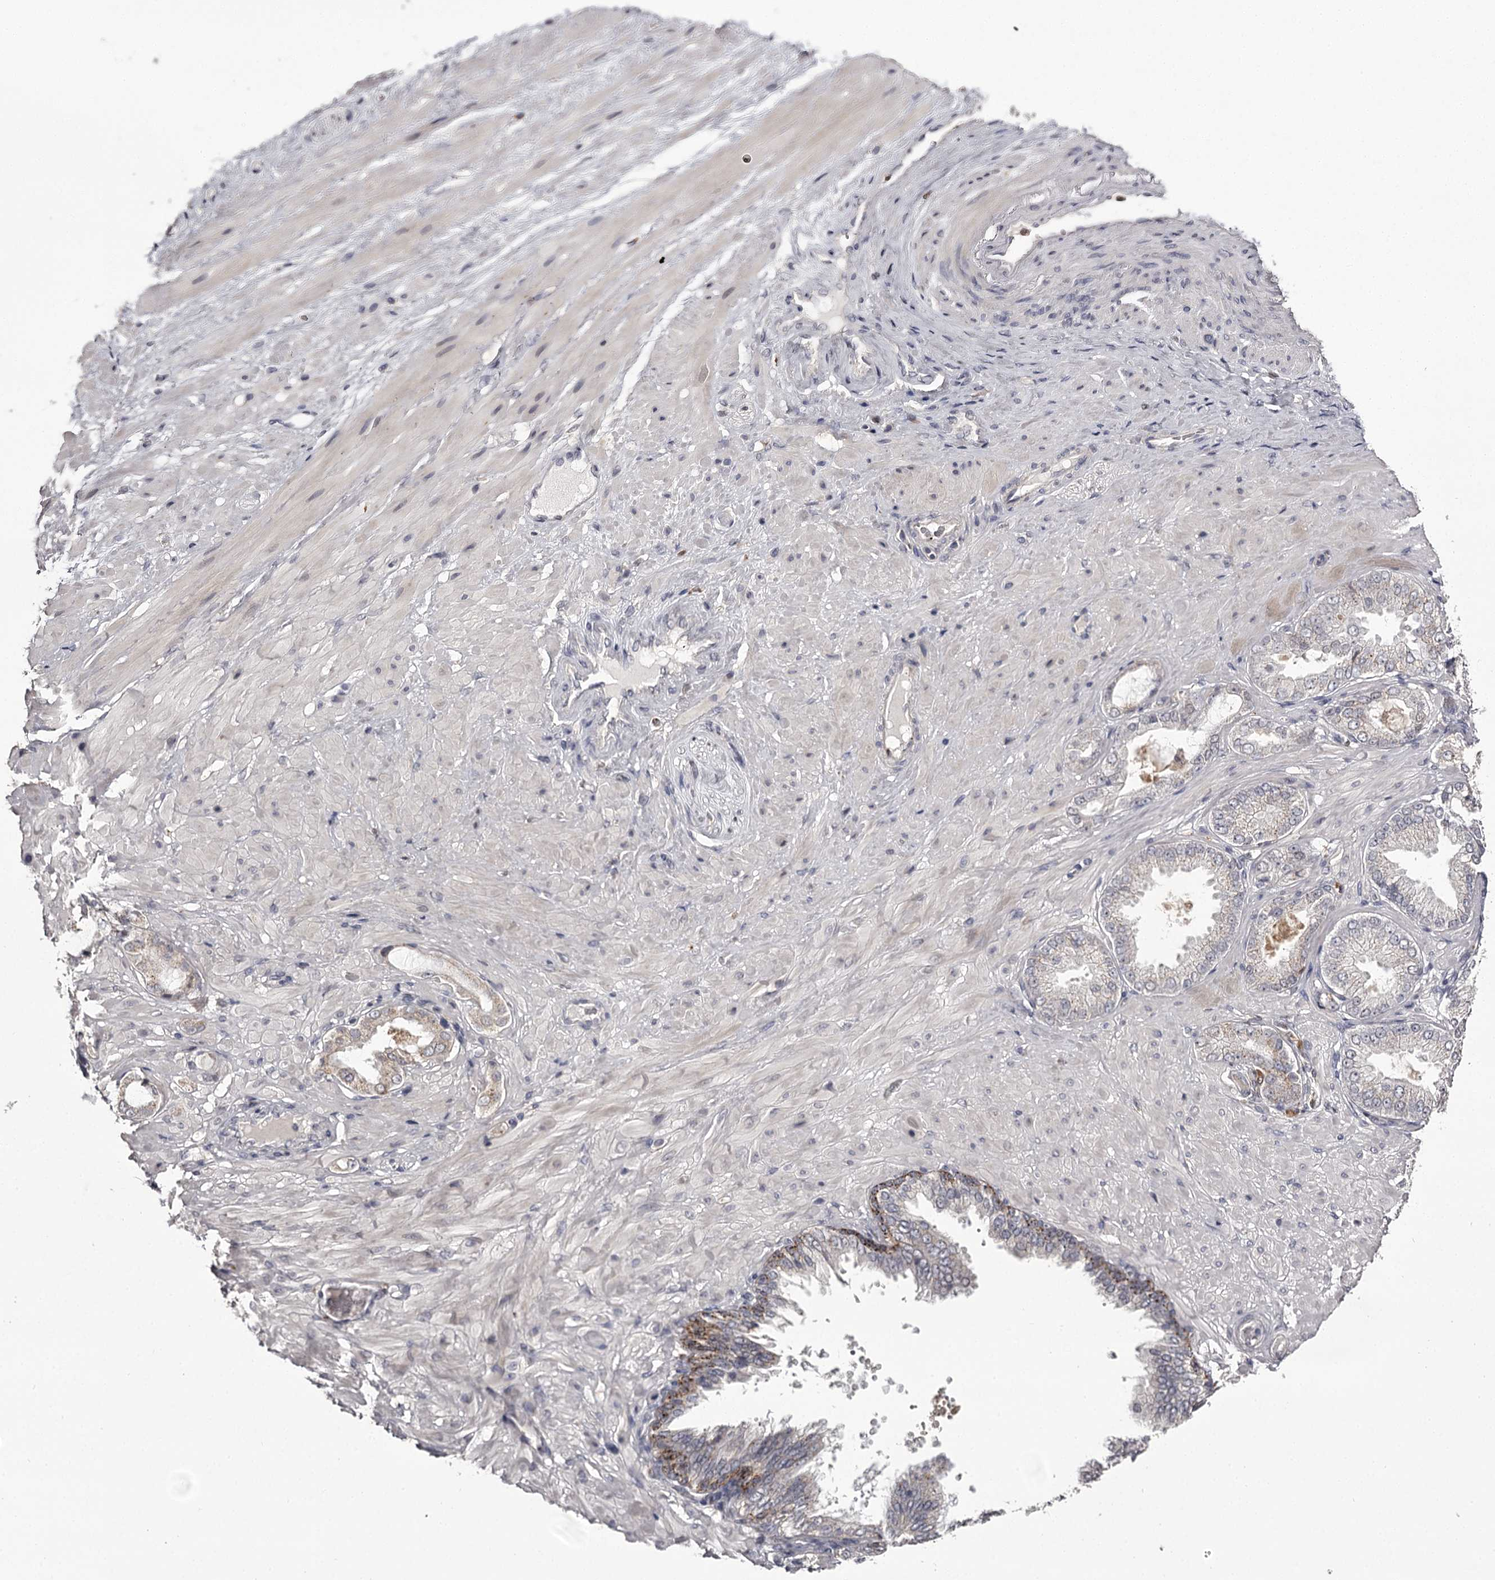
{"staining": {"intensity": "negative", "quantity": "none", "location": "none"}, "tissue": "adipose tissue", "cell_type": "Adipocytes", "image_type": "normal", "snomed": [{"axis": "morphology", "description": "Normal tissue, NOS"}, {"axis": "morphology", "description": "Adenocarcinoma, Low grade"}, {"axis": "topography", "description": "Prostate"}, {"axis": "topography", "description": "Peripheral nerve tissue"}], "caption": "The histopathology image exhibits no significant staining in adipocytes of adipose tissue. (DAB IHC, high magnification).", "gene": "SLC32A1", "patient": {"sex": "male", "age": 63}}